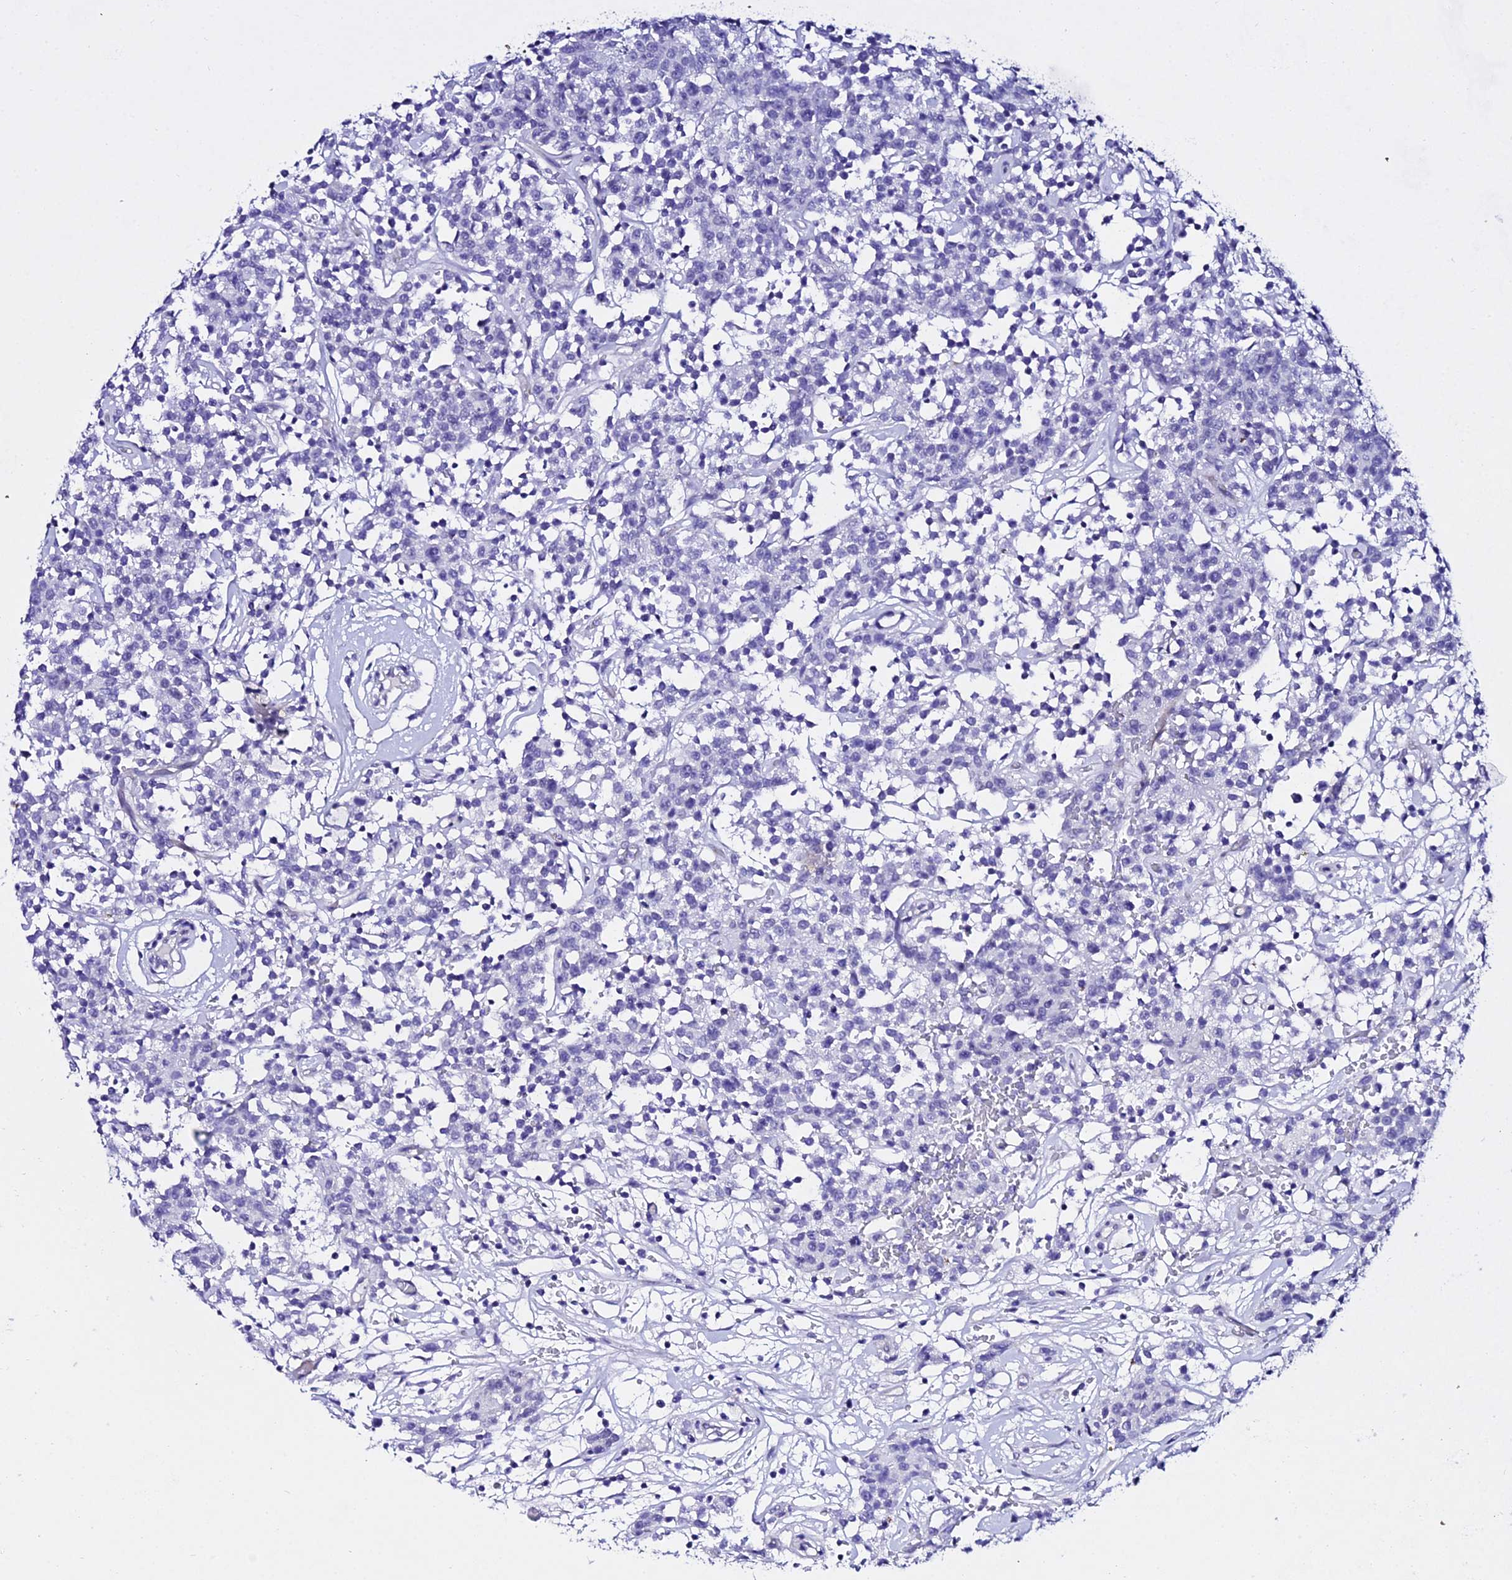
{"staining": {"intensity": "negative", "quantity": "none", "location": "none"}, "tissue": "lymphoma", "cell_type": "Tumor cells", "image_type": "cancer", "snomed": [{"axis": "morphology", "description": "Malignant lymphoma, non-Hodgkin's type, Low grade"}, {"axis": "topography", "description": "Small intestine"}], "caption": "Immunohistochemistry micrograph of malignant lymphoma, non-Hodgkin's type (low-grade) stained for a protein (brown), which reveals no staining in tumor cells.", "gene": "DEFB106A", "patient": {"sex": "female", "age": 59}}